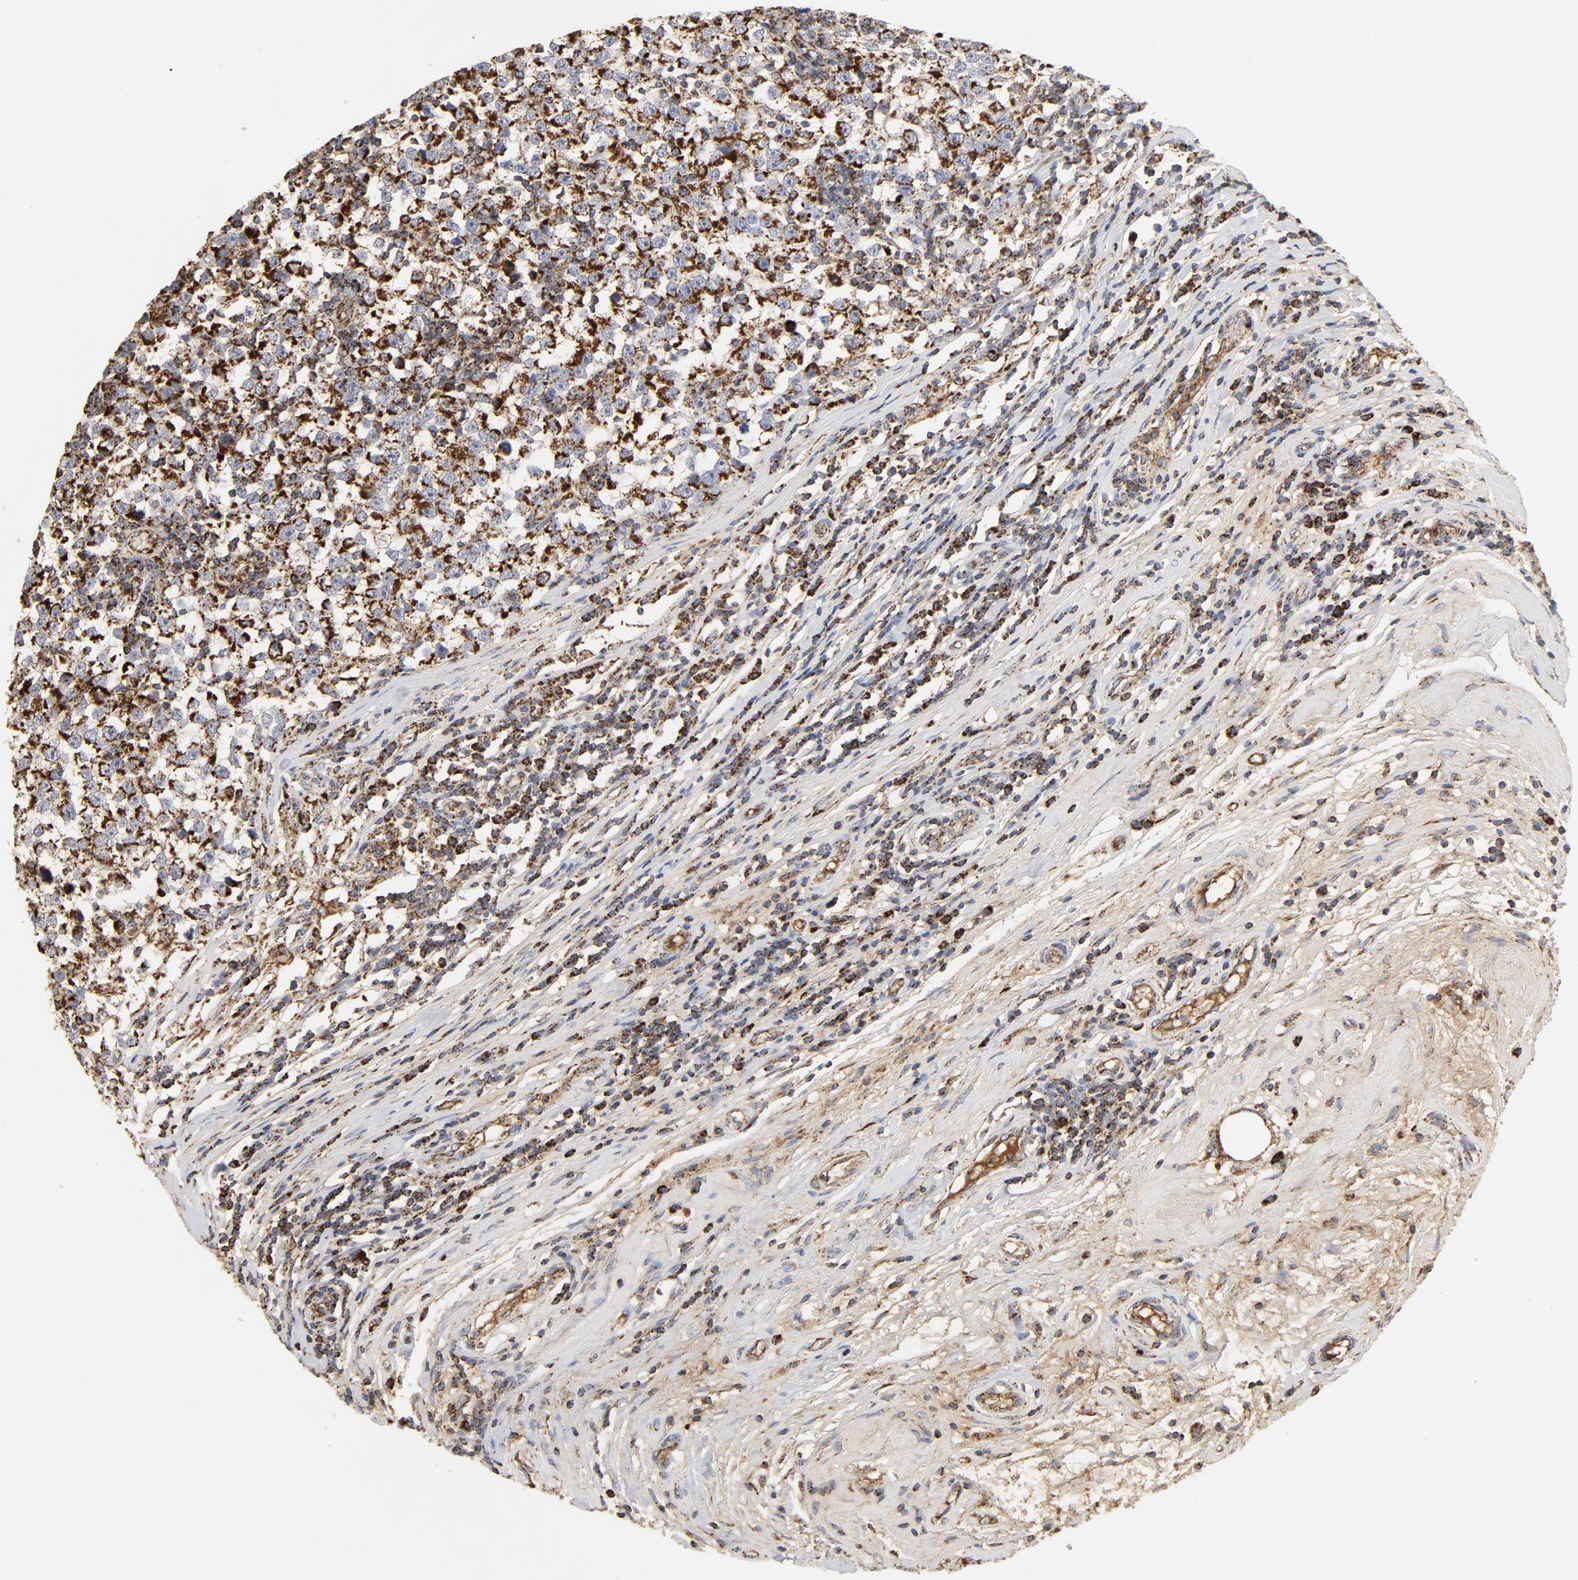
{"staining": {"intensity": "strong", "quantity": ">75%", "location": "cytoplasmic/membranous"}, "tissue": "testis cancer", "cell_type": "Tumor cells", "image_type": "cancer", "snomed": [{"axis": "morphology", "description": "Seminoma, NOS"}, {"axis": "topography", "description": "Testis"}], "caption": "DAB (3,3'-diaminobenzidine) immunohistochemical staining of human seminoma (testis) displays strong cytoplasmic/membranous protein staining in about >75% of tumor cells.", "gene": "PCNX4", "patient": {"sex": "male", "age": 43}}